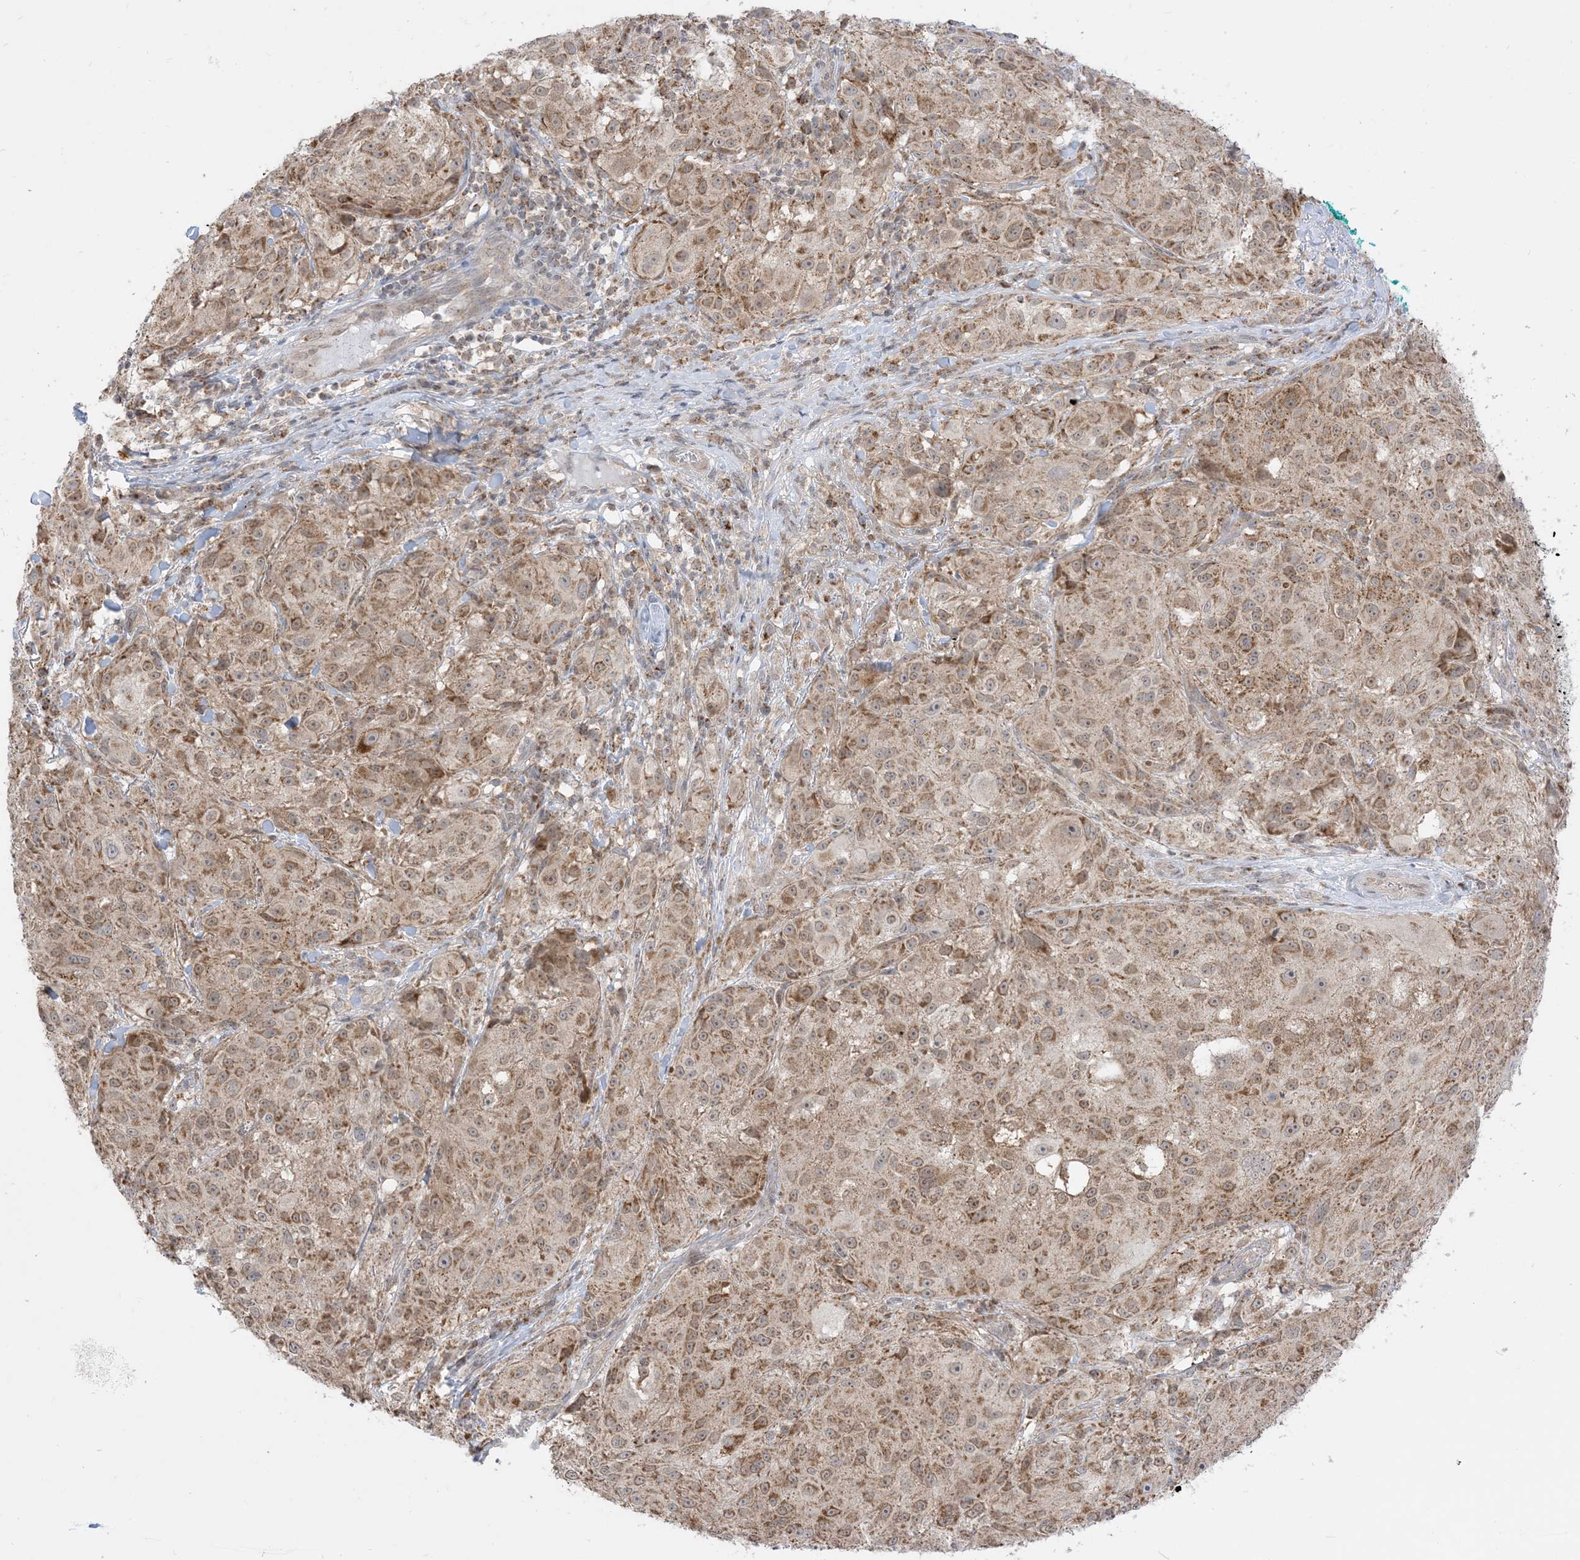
{"staining": {"intensity": "moderate", "quantity": ">75%", "location": "cytoplasmic/membranous"}, "tissue": "melanoma", "cell_type": "Tumor cells", "image_type": "cancer", "snomed": [{"axis": "morphology", "description": "Necrosis, NOS"}, {"axis": "morphology", "description": "Malignant melanoma, NOS"}, {"axis": "topography", "description": "Skin"}], "caption": "A high-resolution photomicrograph shows immunohistochemistry staining of malignant melanoma, which exhibits moderate cytoplasmic/membranous expression in about >75% of tumor cells.", "gene": "KANSL3", "patient": {"sex": "female", "age": 87}}